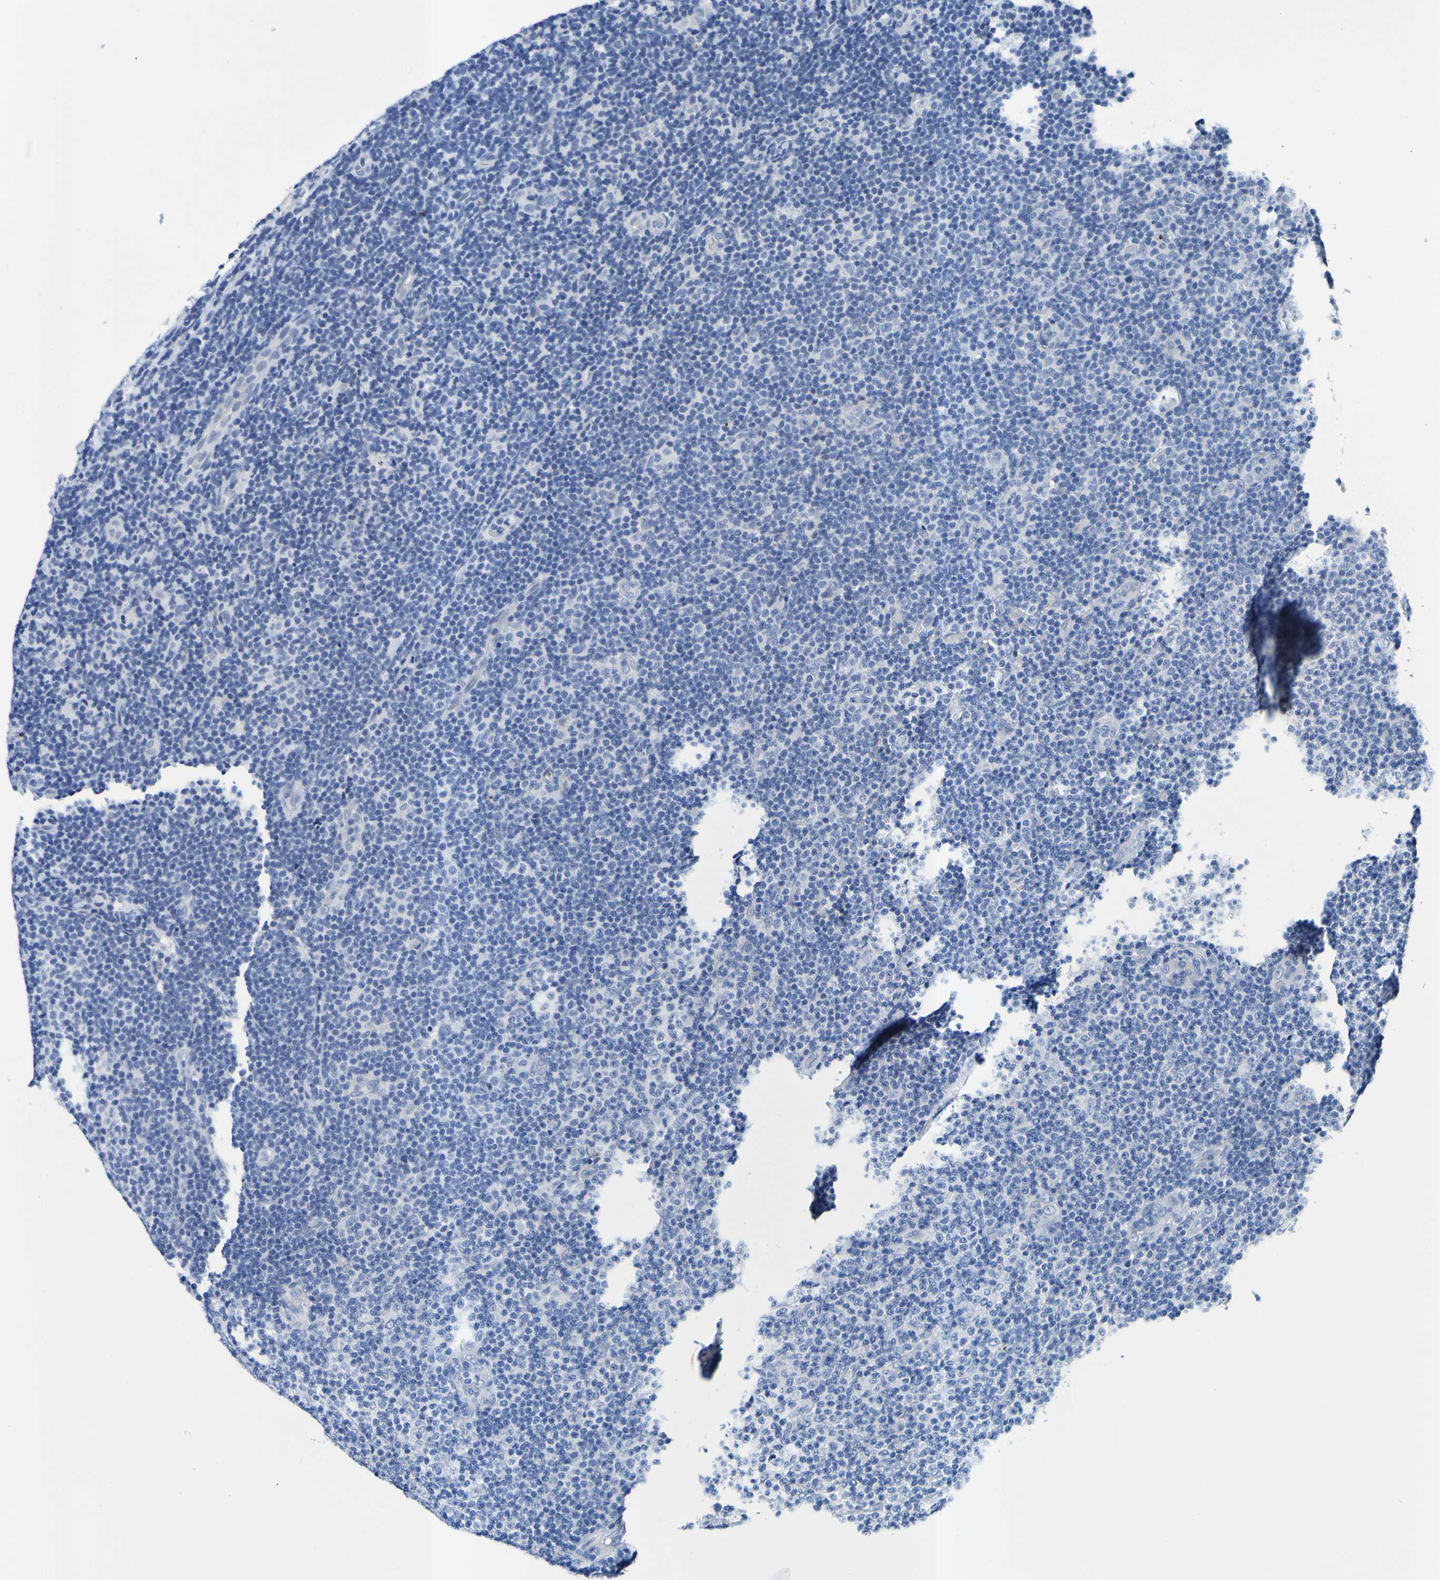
{"staining": {"intensity": "negative", "quantity": "none", "location": "none"}, "tissue": "lymphoma", "cell_type": "Tumor cells", "image_type": "cancer", "snomed": [{"axis": "morphology", "description": "Malignant lymphoma, non-Hodgkin's type, Low grade"}, {"axis": "topography", "description": "Lymph node"}], "caption": "DAB (3,3'-diaminobenzidine) immunohistochemical staining of lymphoma displays no significant positivity in tumor cells.", "gene": "VMA21", "patient": {"sex": "male", "age": 83}}